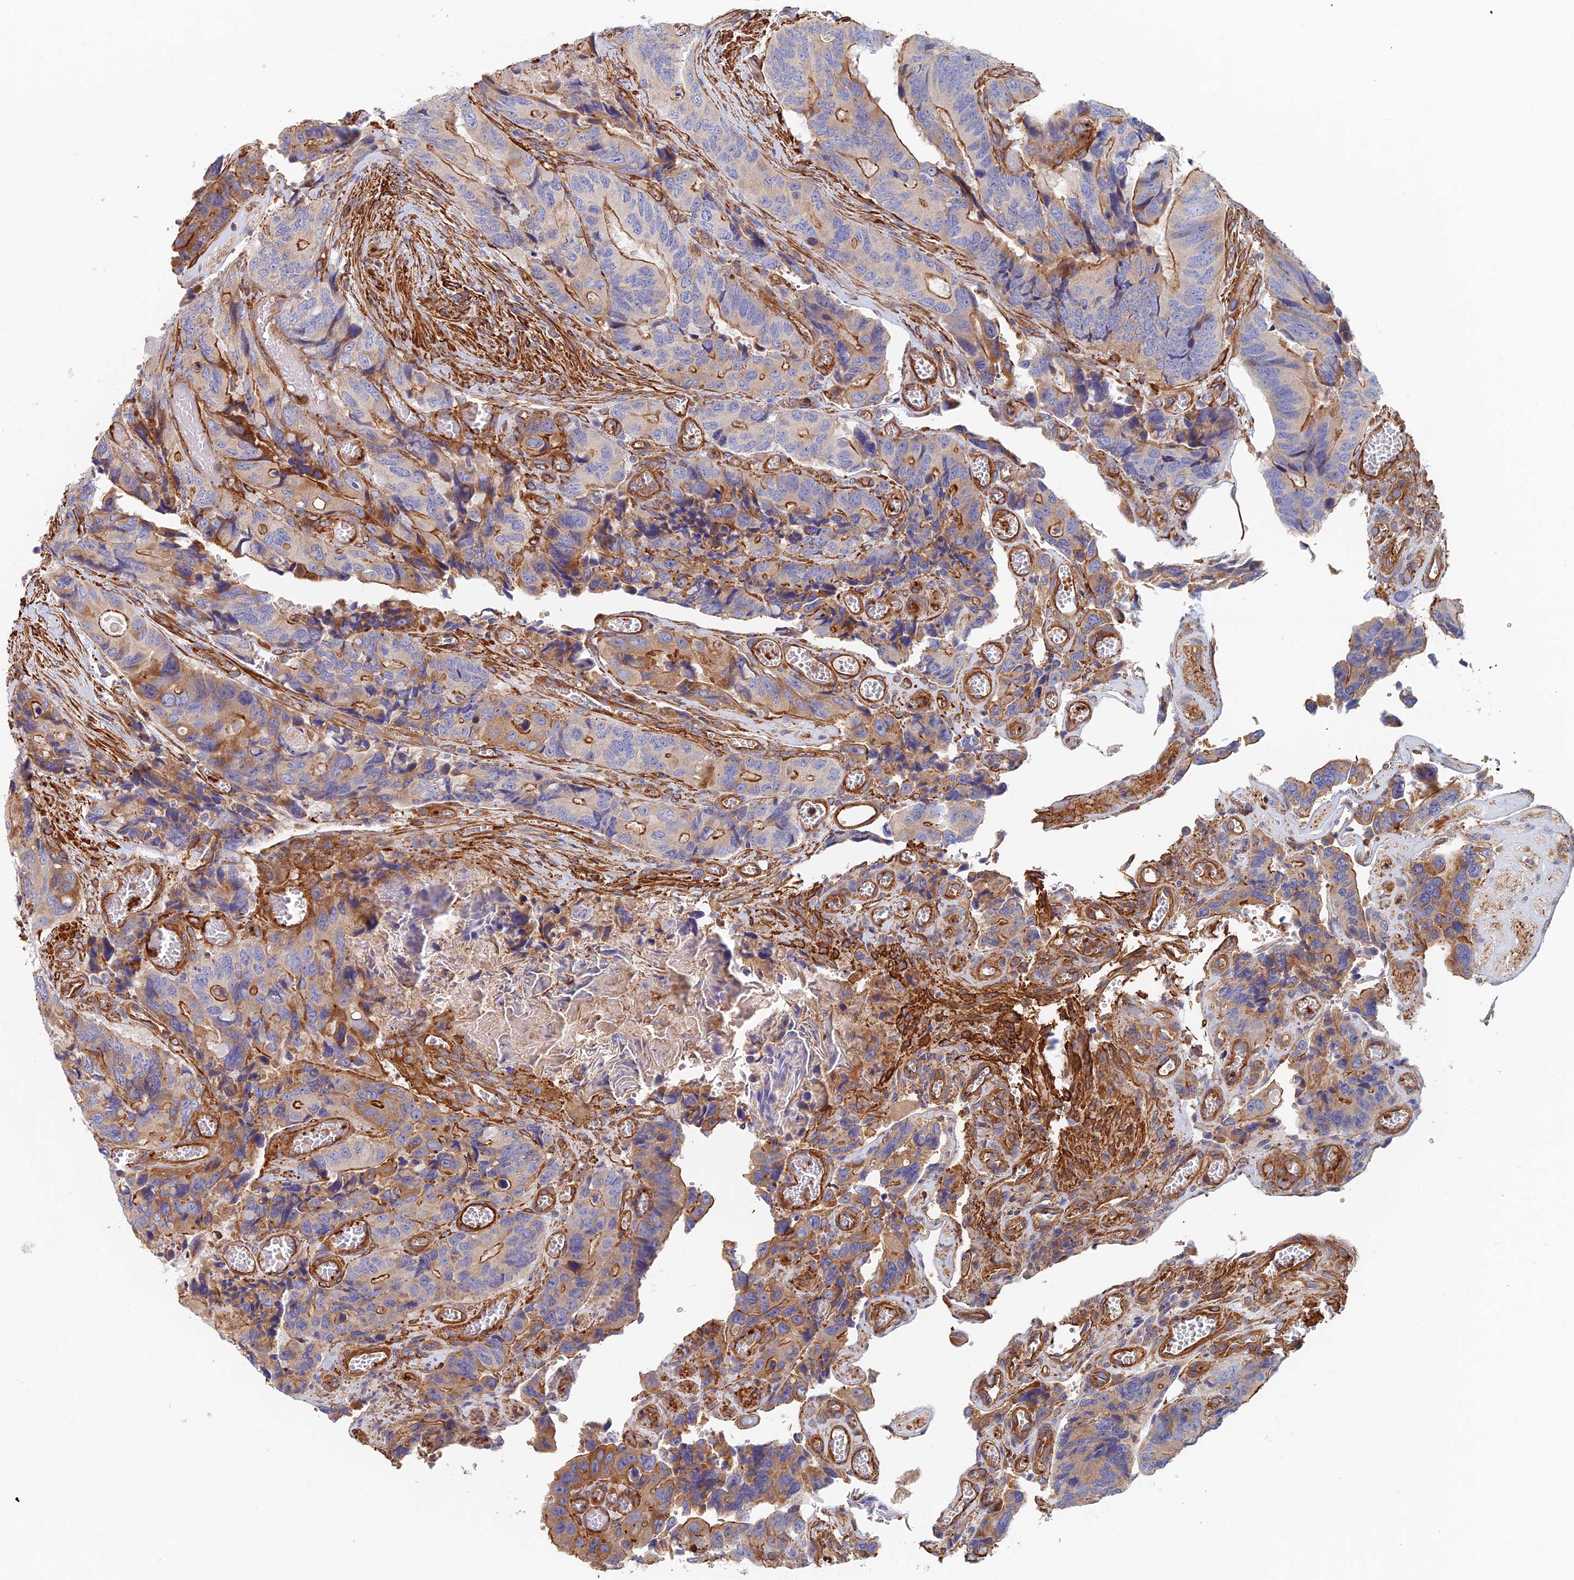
{"staining": {"intensity": "moderate", "quantity": "25%-75%", "location": "cytoplasmic/membranous"}, "tissue": "colorectal cancer", "cell_type": "Tumor cells", "image_type": "cancer", "snomed": [{"axis": "morphology", "description": "Adenocarcinoma, NOS"}, {"axis": "topography", "description": "Colon"}], "caption": "Immunohistochemical staining of human colorectal cancer (adenocarcinoma) demonstrates medium levels of moderate cytoplasmic/membranous protein expression in approximately 25%-75% of tumor cells.", "gene": "PAK4", "patient": {"sex": "male", "age": 84}}